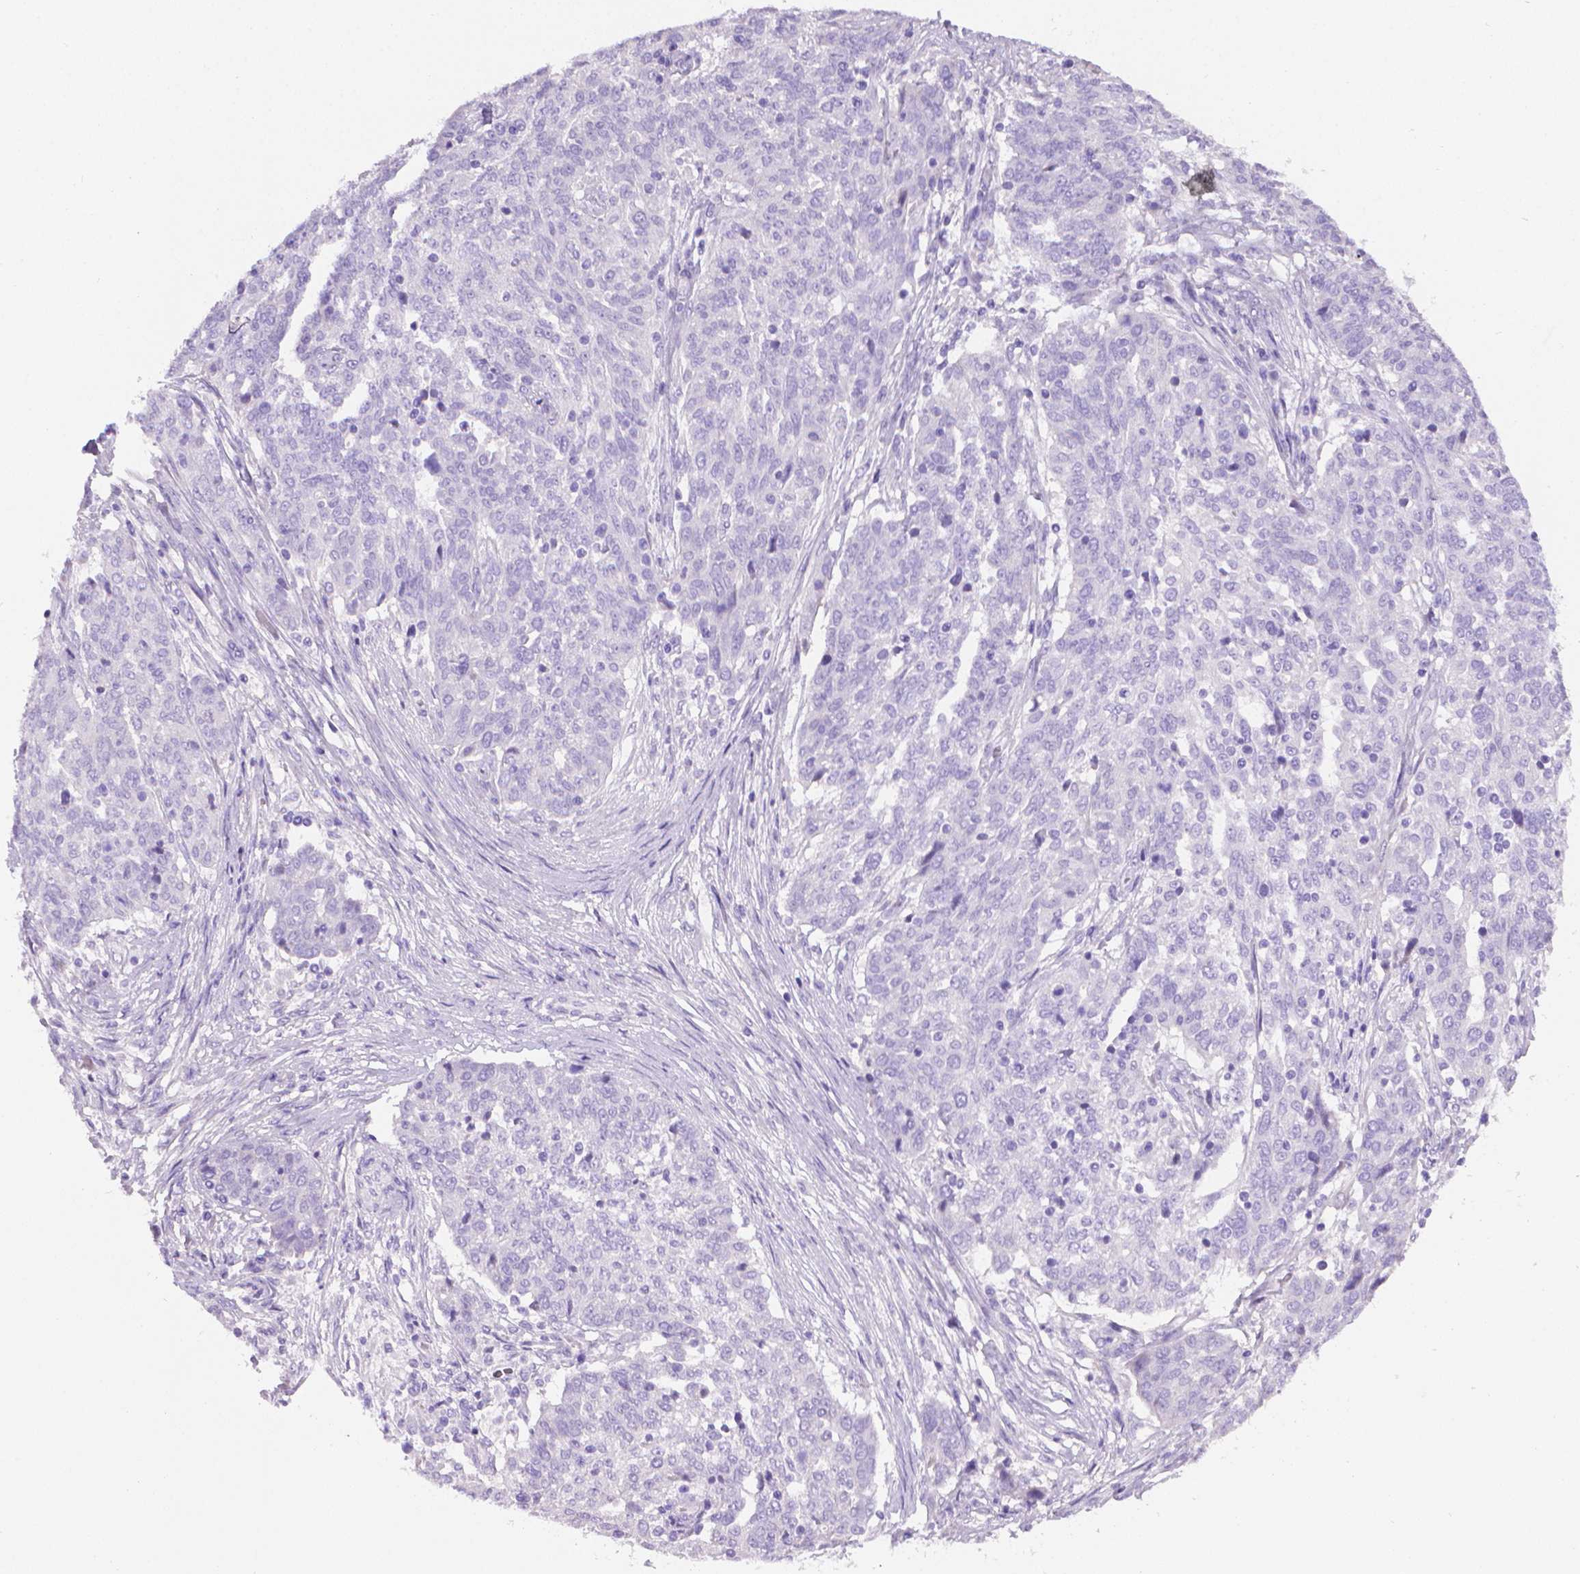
{"staining": {"intensity": "negative", "quantity": "none", "location": "none"}, "tissue": "ovarian cancer", "cell_type": "Tumor cells", "image_type": "cancer", "snomed": [{"axis": "morphology", "description": "Cystadenocarcinoma, serous, NOS"}, {"axis": "topography", "description": "Ovary"}], "caption": "Immunohistochemistry (IHC) photomicrograph of neoplastic tissue: human serous cystadenocarcinoma (ovarian) stained with DAB reveals no significant protein positivity in tumor cells. (DAB immunohistochemistry, high magnification).", "gene": "PNMA2", "patient": {"sex": "female", "age": 67}}